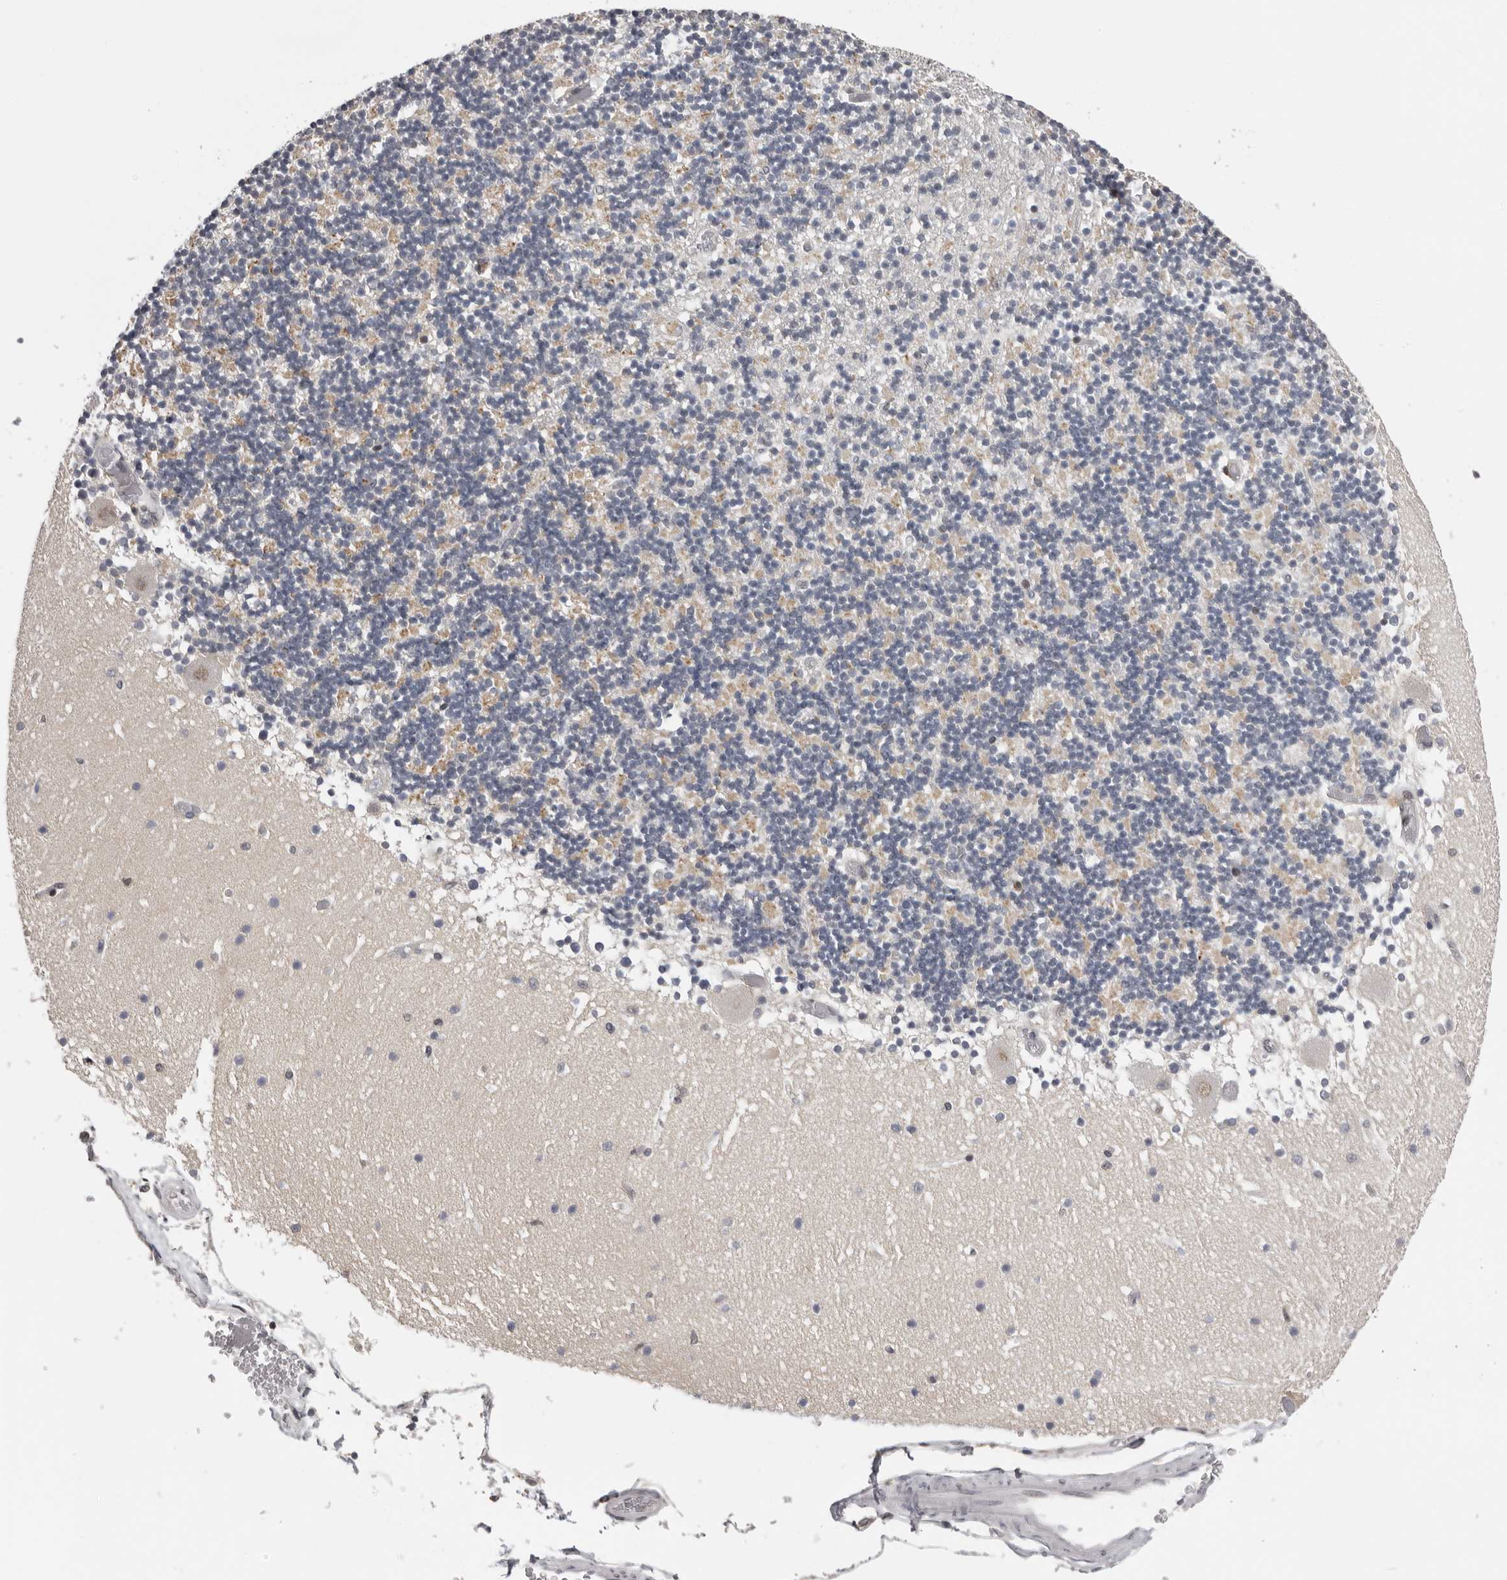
{"staining": {"intensity": "weak", "quantity": "<25%", "location": "nuclear"}, "tissue": "cerebellum", "cell_type": "Cells in granular layer", "image_type": "normal", "snomed": [{"axis": "morphology", "description": "Normal tissue, NOS"}, {"axis": "topography", "description": "Cerebellum"}], "caption": "This is an IHC histopathology image of benign cerebellum. There is no staining in cells in granular layer.", "gene": "KIF2B", "patient": {"sex": "female", "age": 28}}